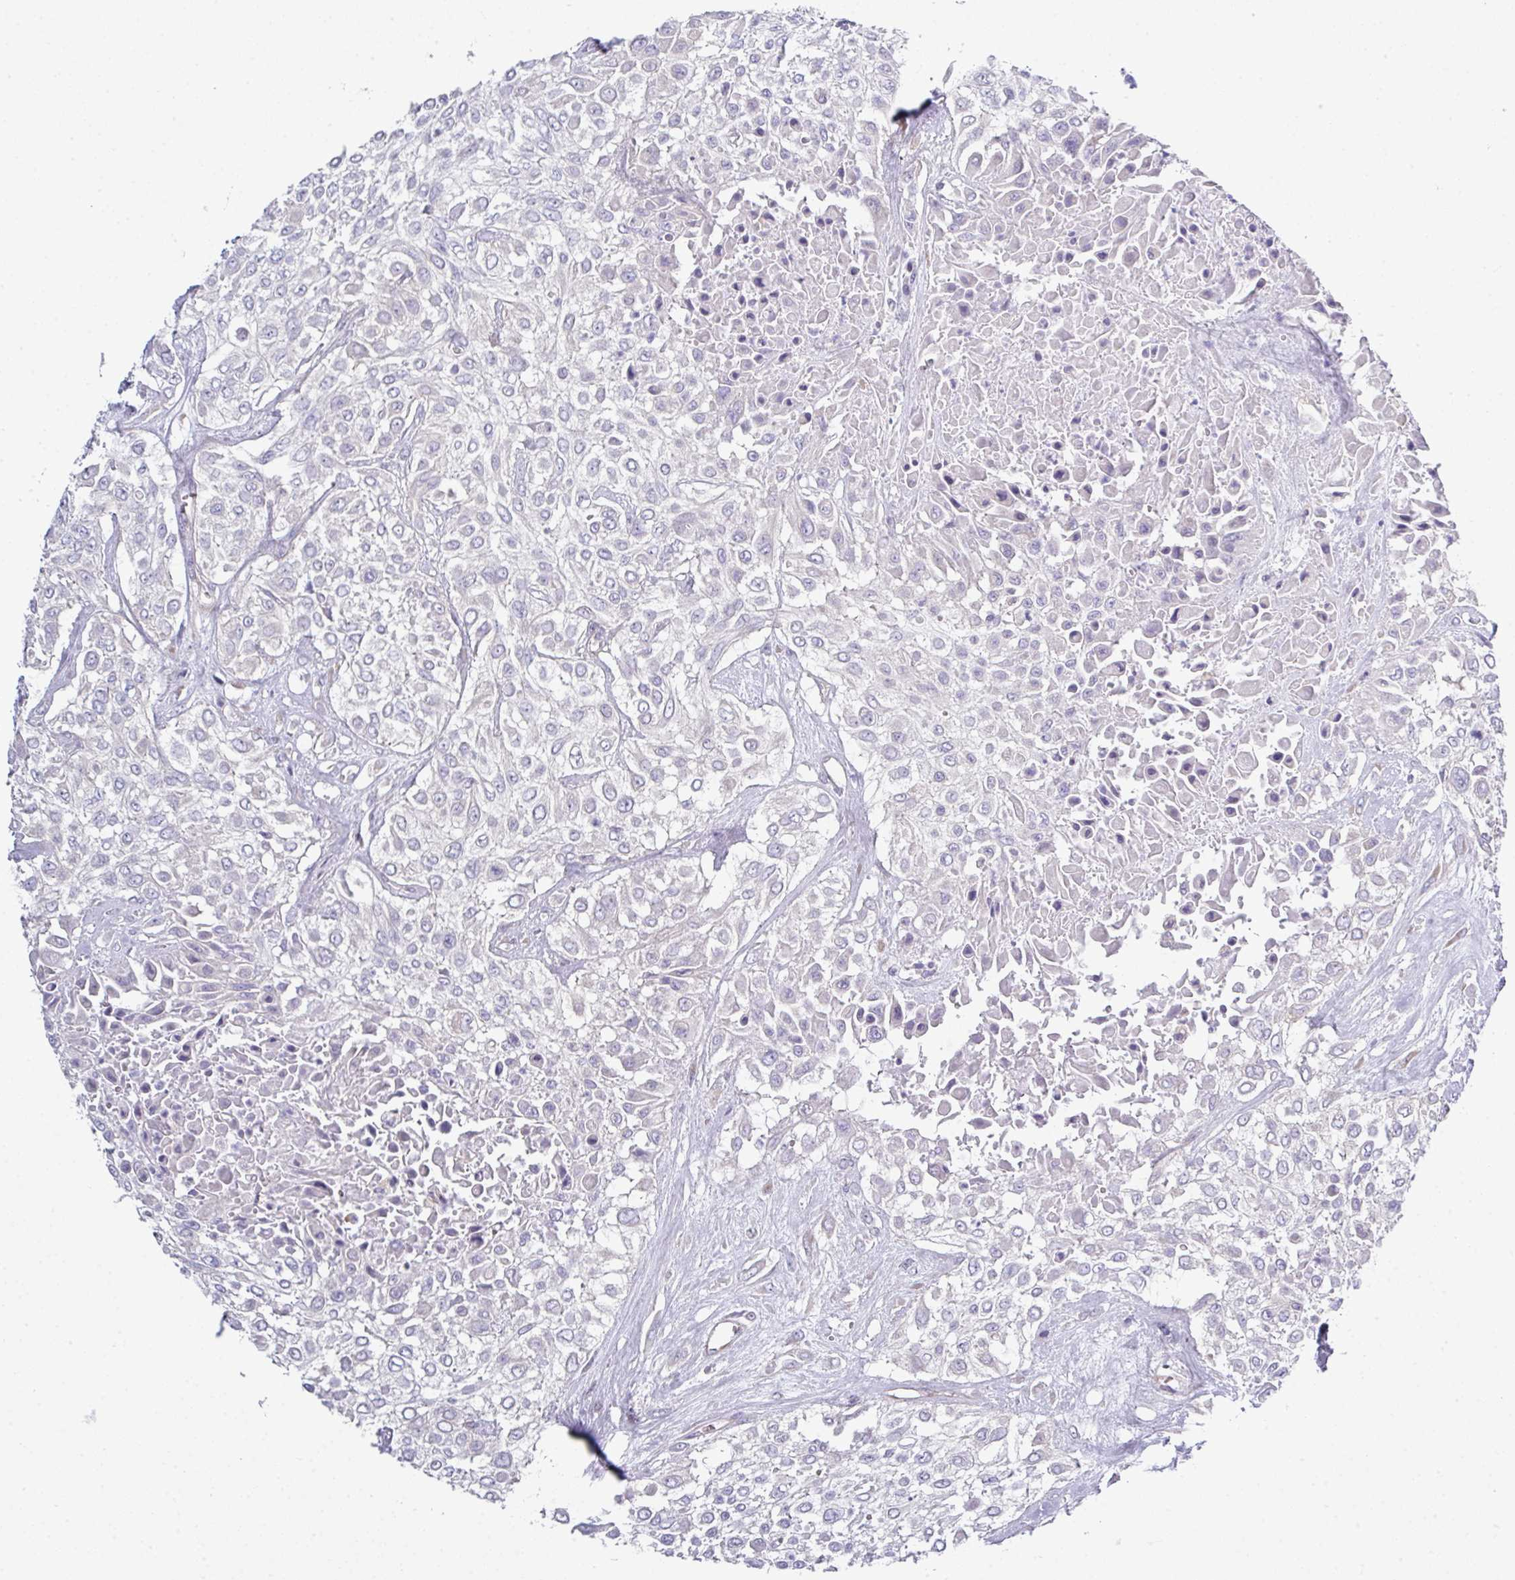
{"staining": {"intensity": "negative", "quantity": "none", "location": "none"}, "tissue": "urothelial cancer", "cell_type": "Tumor cells", "image_type": "cancer", "snomed": [{"axis": "morphology", "description": "Urothelial carcinoma, High grade"}, {"axis": "topography", "description": "Urinary bladder"}], "caption": "High-grade urothelial carcinoma was stained to show a protein in brown. There is no significant positivity in tumor cells. (DAB IHC visualized using brightfield microscopy, high magnification).", "gene": "ABCC5", "patient": {"sex": "male", "age": 57}}